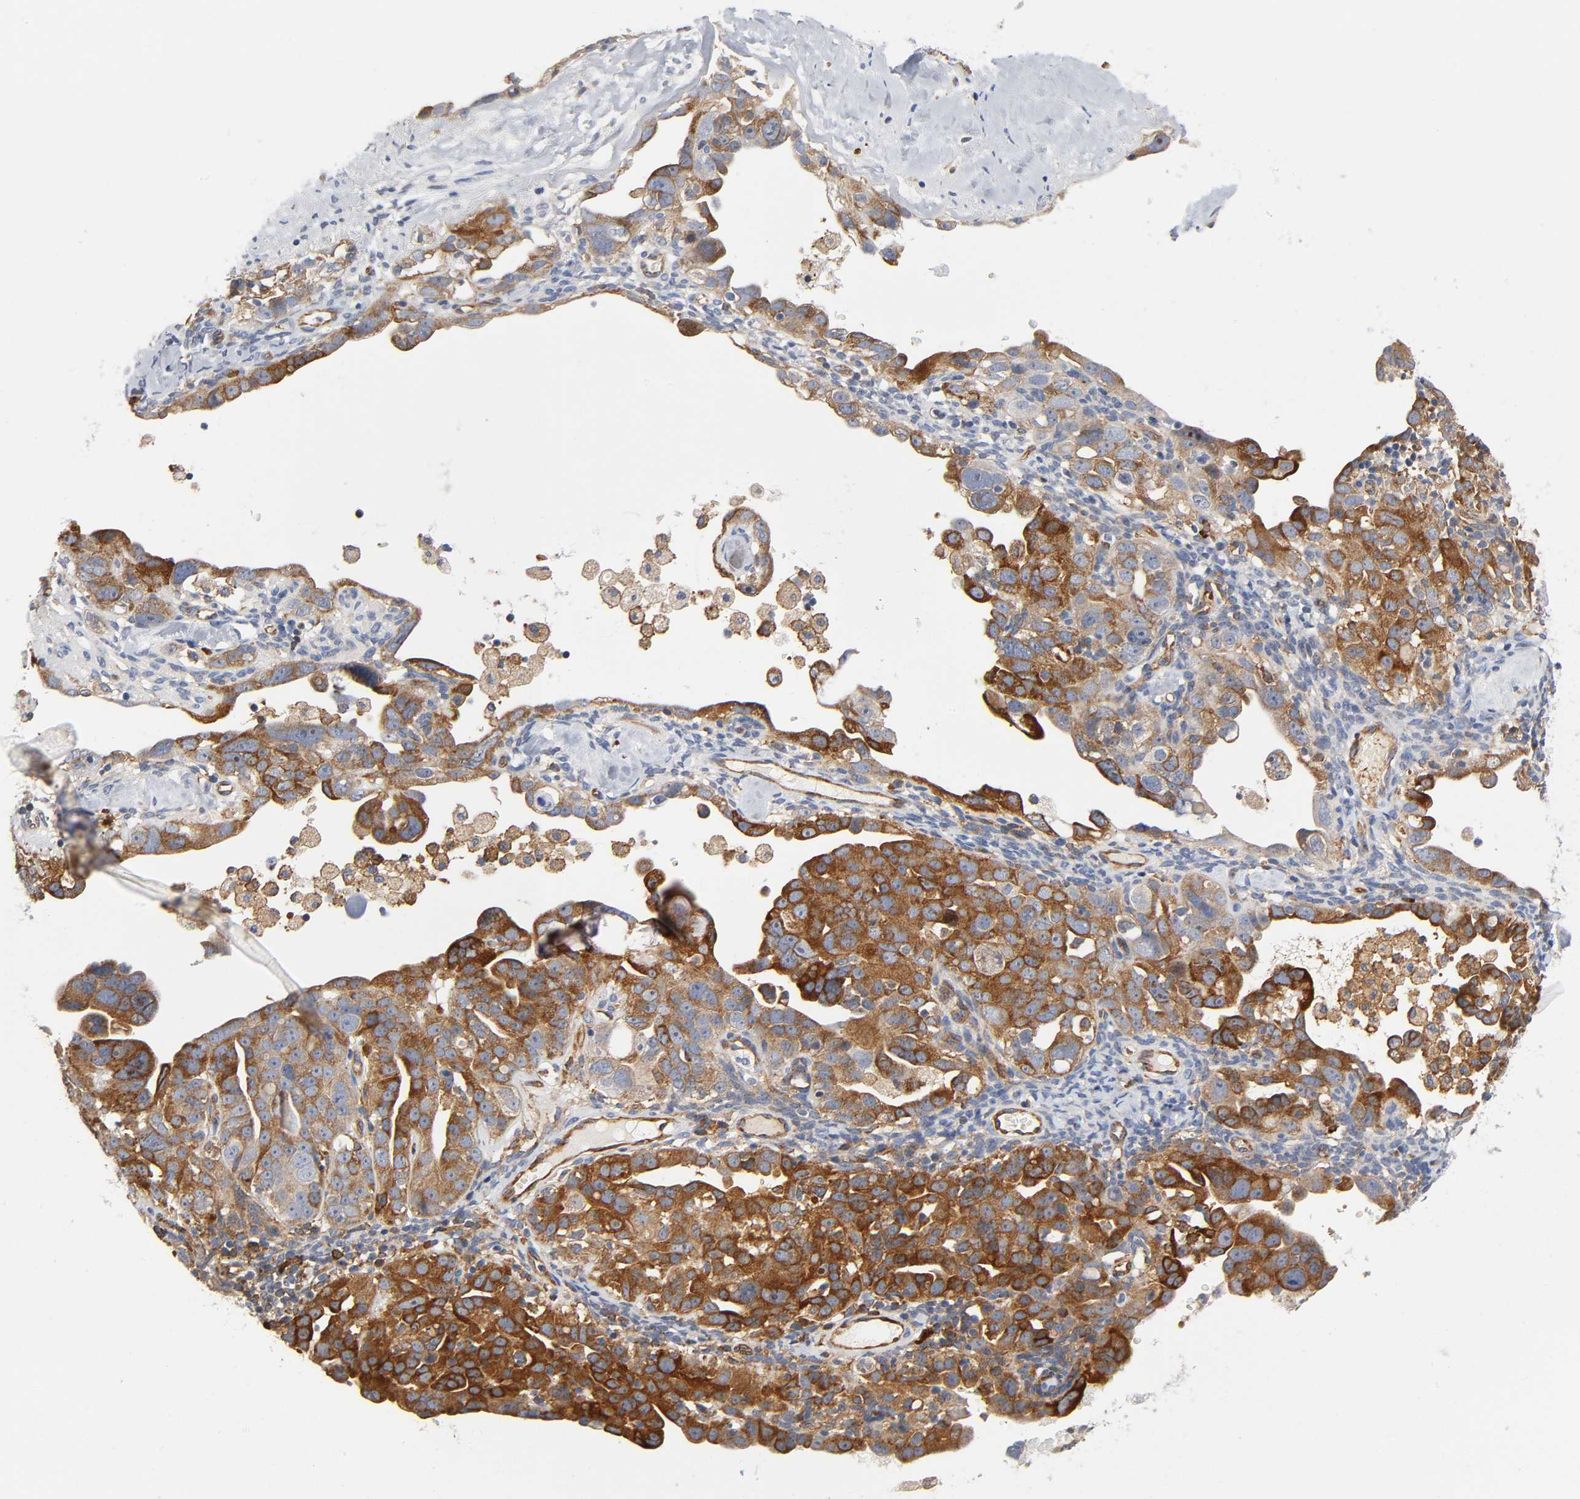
{"staining": {"intensity": "moderate", "quantity": ">75%", "location": "cytoplasmic/membranous"}, "tissue": "ovarian cancer", "cell_type": "Tumor cells", "image_type": "cancer", "snomed": [{"axis": "morphology", "description": "Cystadenocarcinoma, serous, NOS"}, {"axis": "topography", "description": "Ovary"}], "caption": "This micrograph displays immunohistochemistry staining of human serous cystadenocarcinoma (ovarian), with medium moderate cytoplasmic/membranous positivity in approximately >75% of tumor cells.", "gene": "CD2AP", "patient": {"sex": "female", "age": 66}}